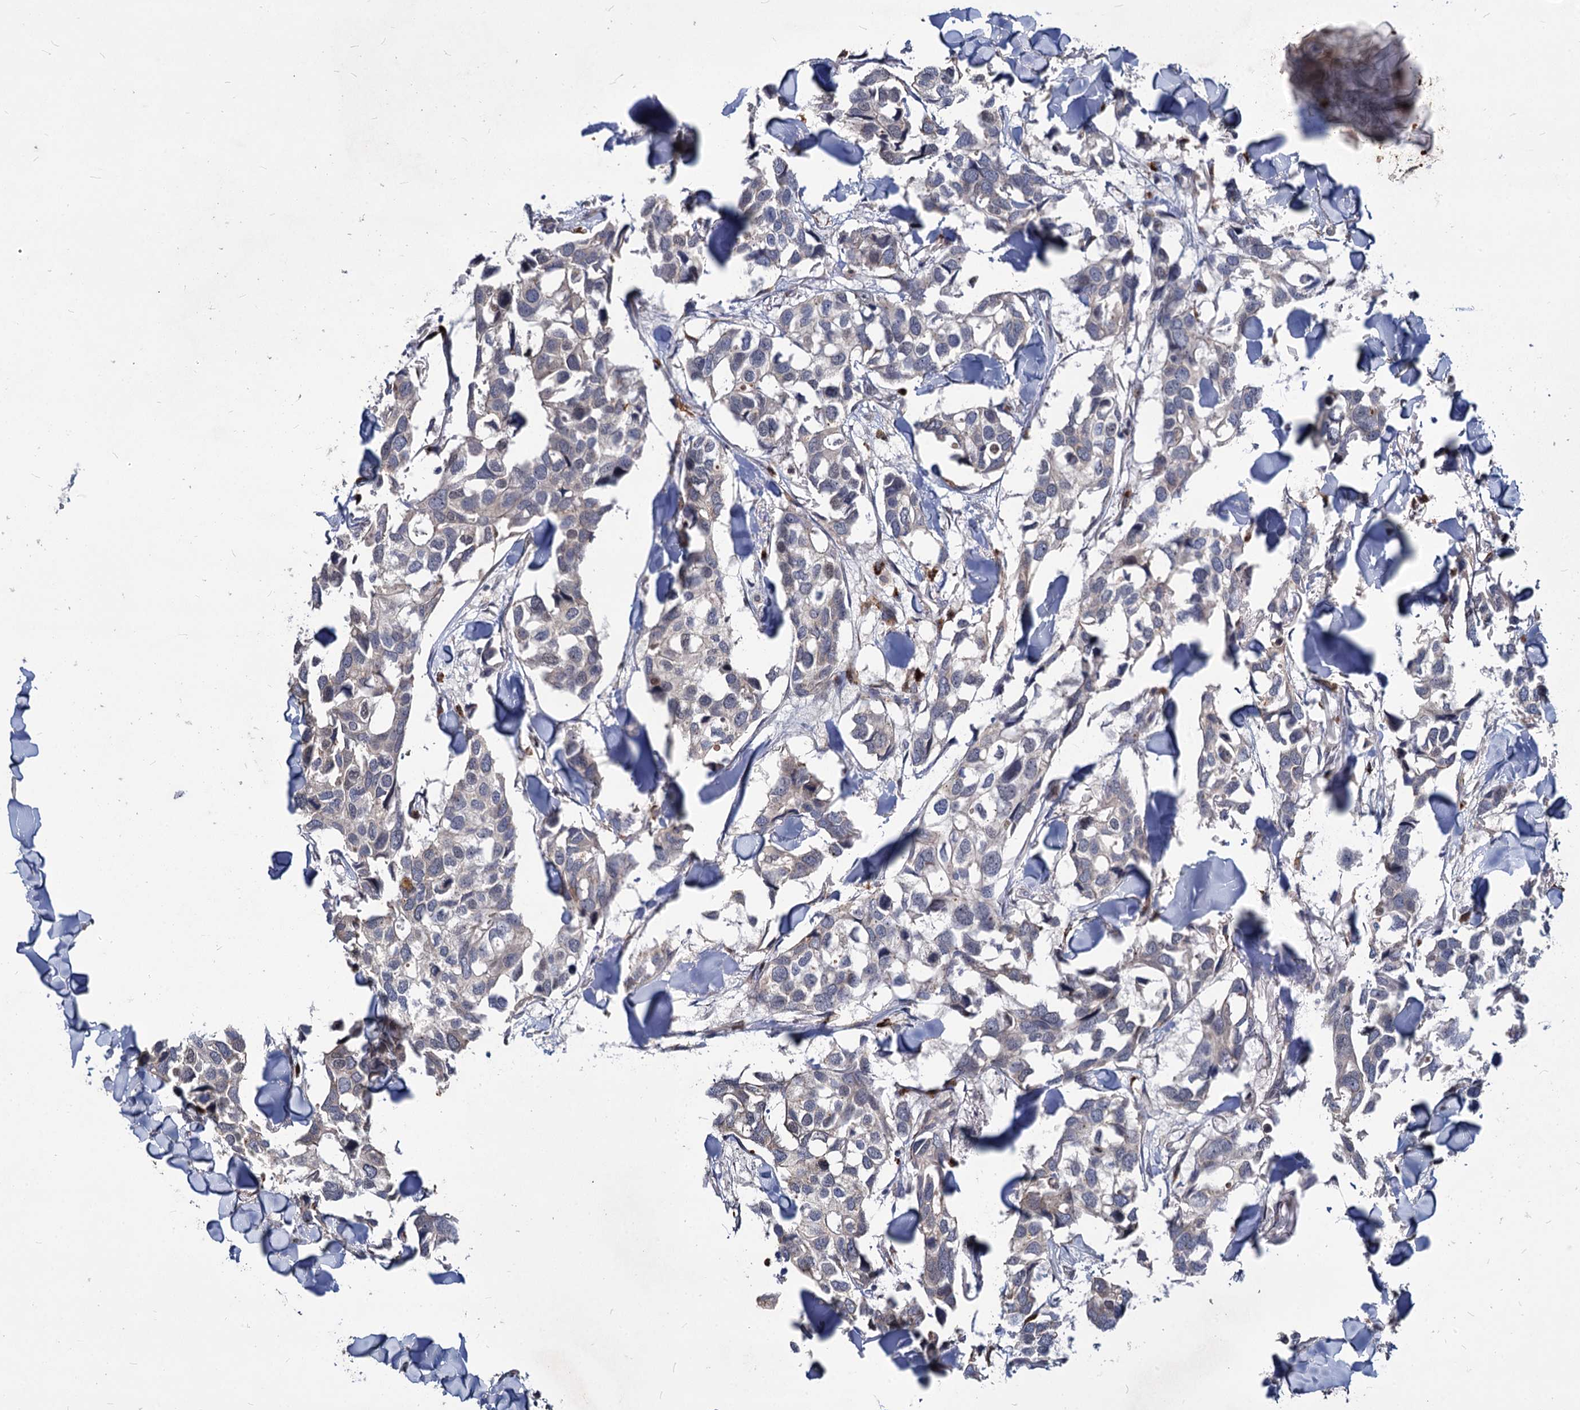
{"staining": {"intensity": "negative", "quantity": "none", "location": "none"}, "tissue": "breast cancer", "cell_type": "Tumor cells", "image_type": "cancer", "snomed": [{"axis": "morphology", "description": "Duct carcinoma"}, {"axis": "topography", "description": "Breast"}], "caption": "Breast cancer (intraductal carcinoma) was stained to show a protein in brown. There is no significant expression in tumor cells. Brightfield microscopy of IHC stained with DAB (3,3'-diaminobenzidine) (brown) and hematoxylin (blue), captured at high magnification.", "gene": "C11orf86", "patient": {"sex": "female", "age": 83}}